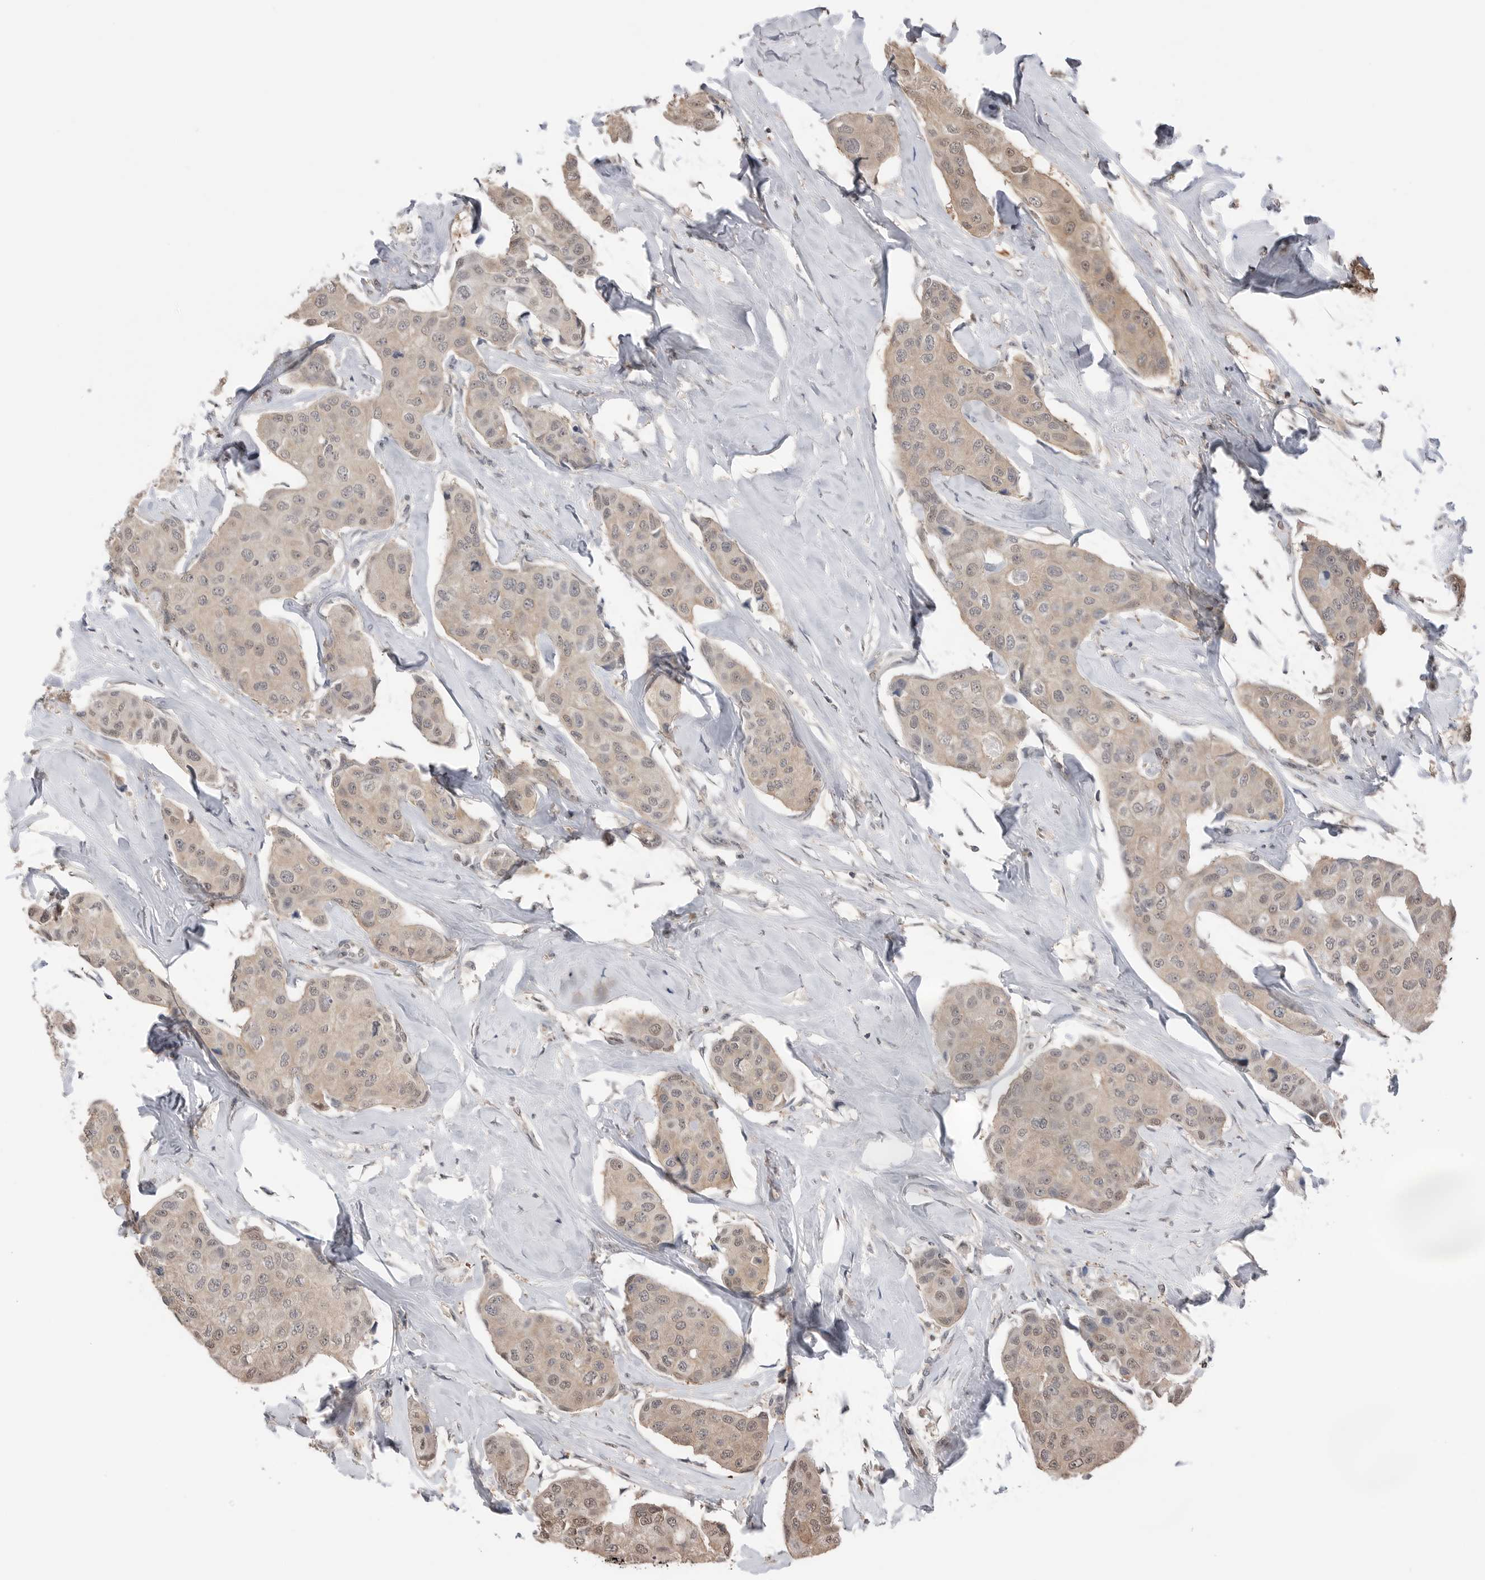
{"staining": {"intensity": "weak", "quantity": "25%-75%", "location": "cytoplasmic/membranous,nuclear"}, "tissue": "breast cancer", "cell_type": "Tumor cells", "image_type": "cancer", "snomed": [{"axis": "morphology", "description": "Duct carcinoma"}, {"axis": "topography", "description": "Breast"}], "caption": "Protein staining displays weak cytoplasmic/membranous and nuclear positivity in approximately 25%-75% of tumor cells in infiltrating ductal carcinoma (breast).", "gene": "PEAK1", "patient": {"sex": "female", "age": 80}}